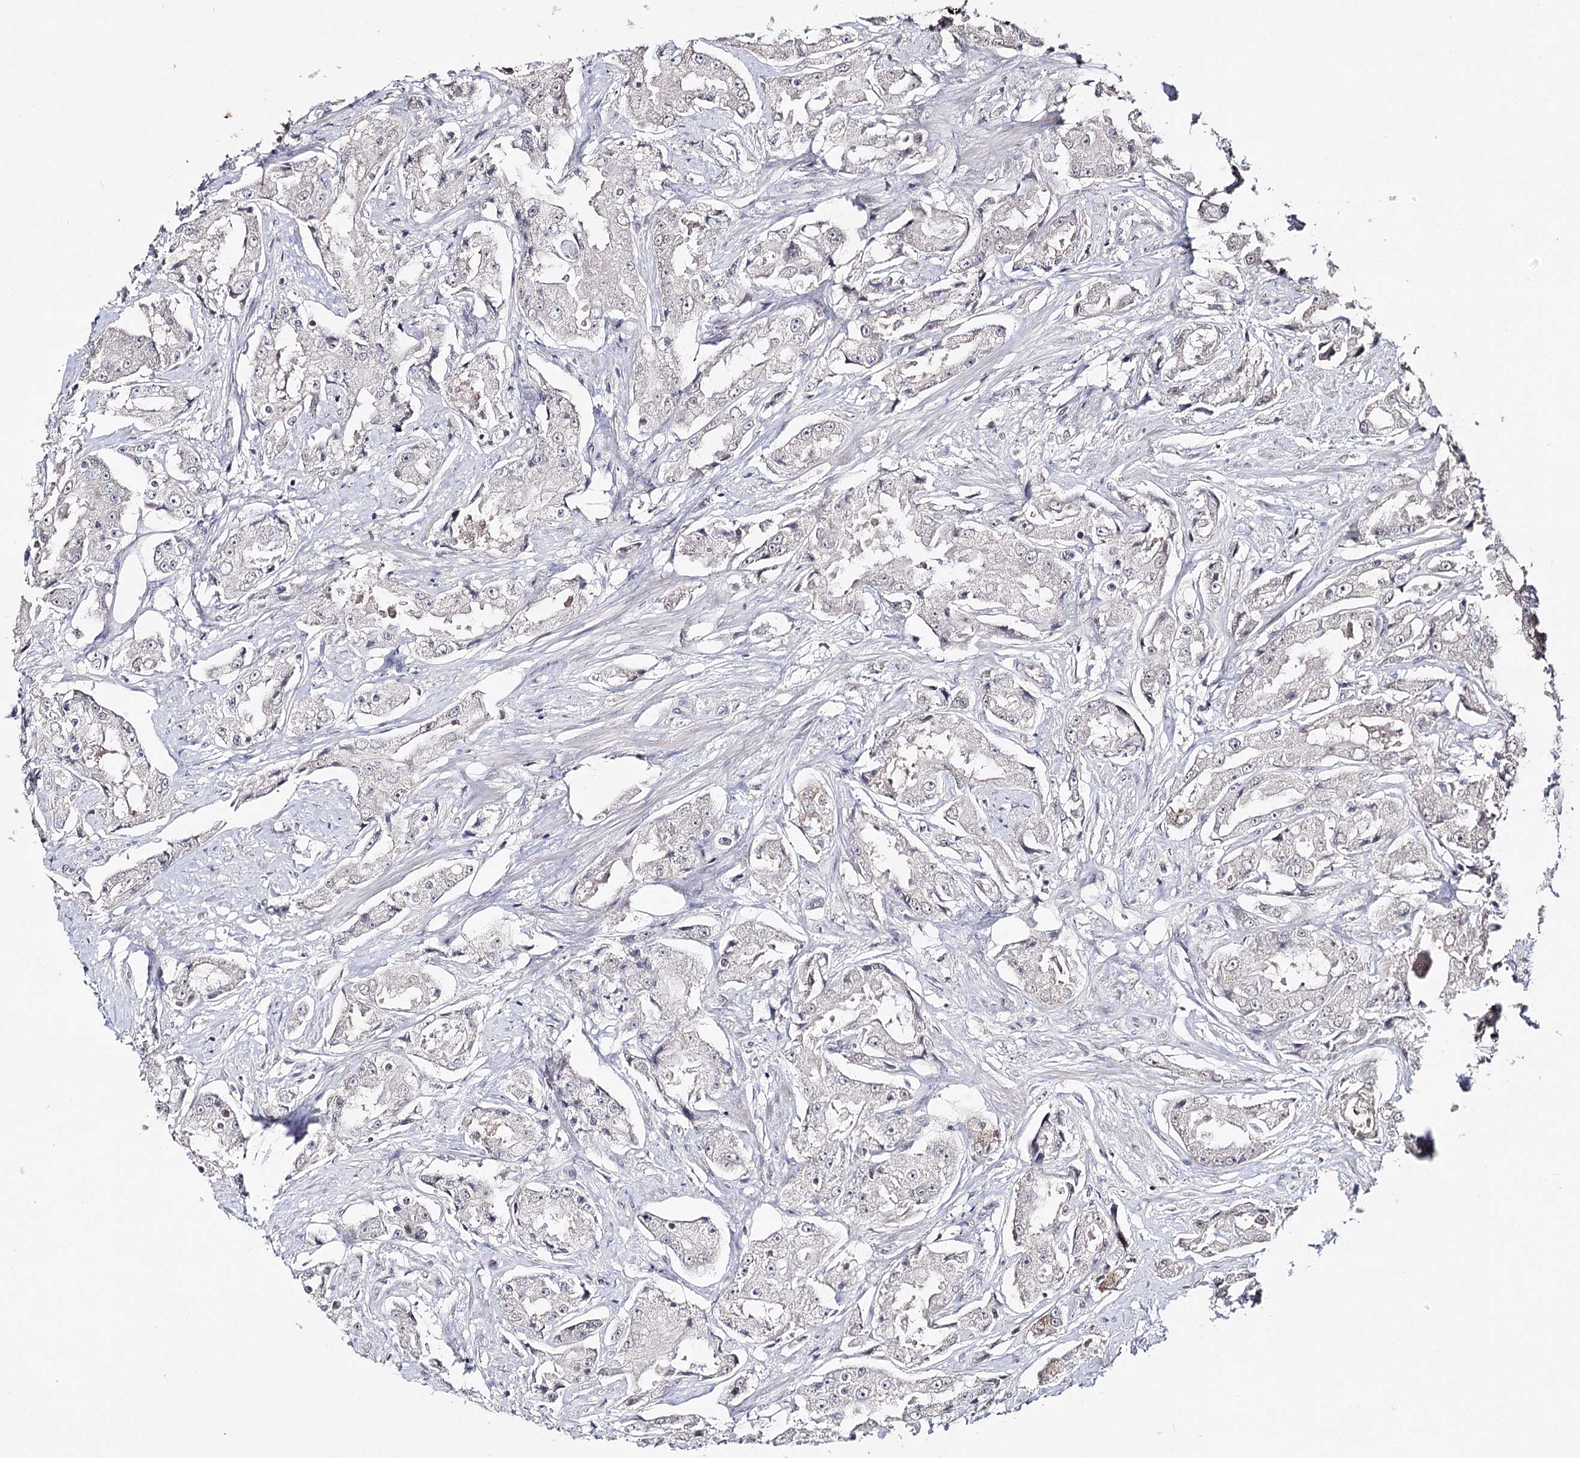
{"staining": {"intensity": "negative", "quantity": "none", "location": "none"}, "tissue": "prostate cancer", "cell_type": "Tumor cells", "image_type": "cancer", "snomed": [{"axis": "morphology", "description": "Adenocarcinoma, High grade"}, {"axis": "topography", "description": "Prostate"}], "caption": "IHC of human prostate cancer (high-grade adenocarcinoma) demonstrates no expression in tumor cells.", "gene": "HSD11B2", "patient": {"sex": "male", "age": 73}}